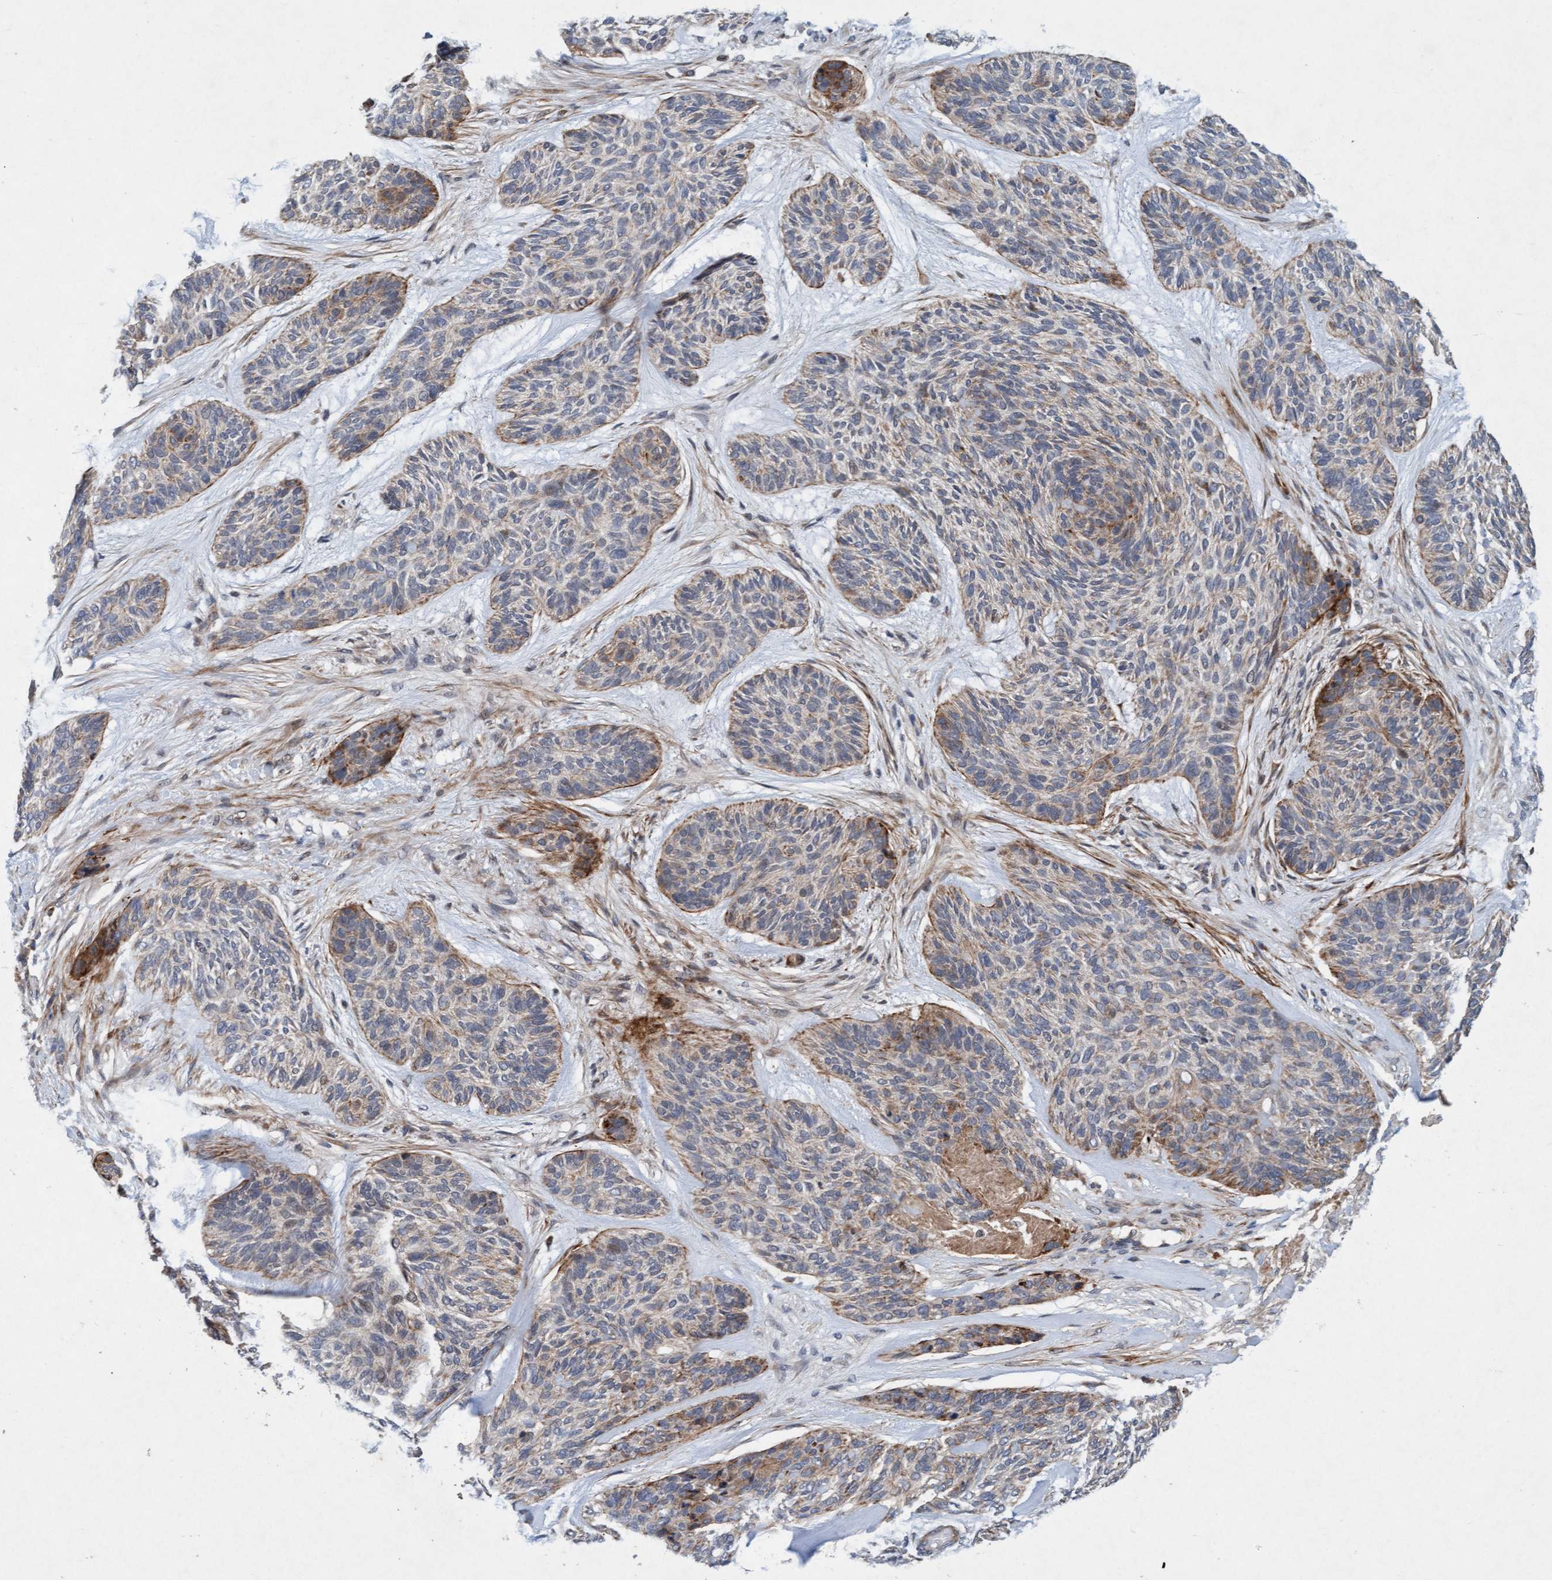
{"staining": {"intensity": "moderate", "quantity": "<25%", "location": "cytoplasmic/membranous"}, "tissue": "skin cancer", "cell_type": "Tumor cells", "image_type": "cancer", "snomed": [{"axis": "morphology", "description": "Basal cell carcinoma"}, {"axis": "topography", "description": "Skin"}], "caption": "Protein expression by IHC shows moderate cytoplasmic/membranous staining in about <25% of tumor cells in skin cancer (basal cell carcinoma). (DAB (3,3'-diaminobenzidine) = brown stain, brightfield microscopy at high magnification).", "gene": "TMEM70", "patient": {"sex": "male", "age": 55}}